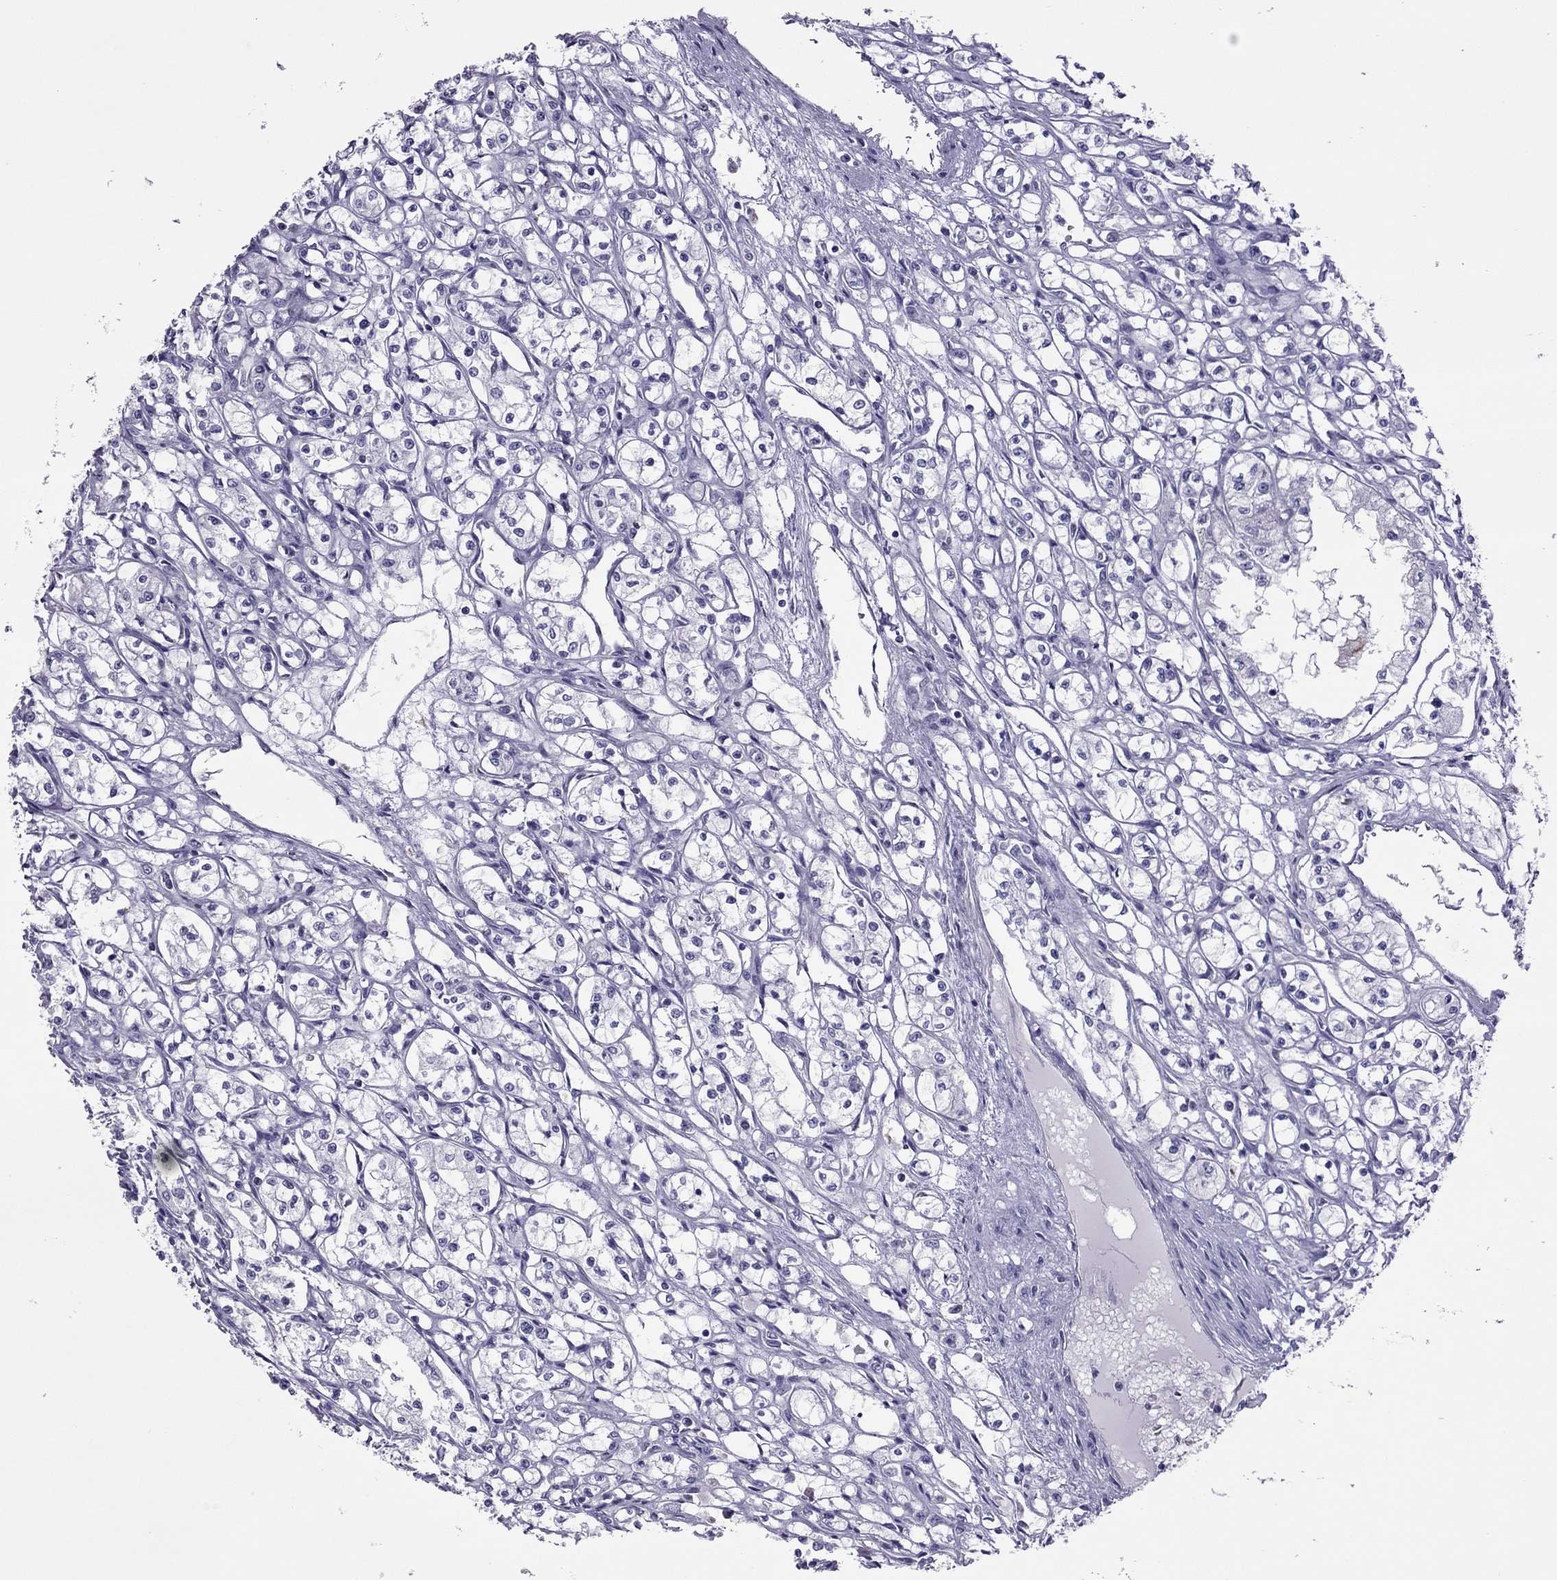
{"staining": {"intensity": "negative", "quantity": "none", "location": "none"}, "tissue": "renal cancer", "cell_type": "Tumor cells", "image_type": "cancer", "snomed": [{"axis": "morphology", "description": "Adenocarcinoma, NOS"}, {"axis": "topography", "description": "Kidney"}], "caption": "The micrograph reveals no staining of tumor cells in renal cancer.", "gene": "SPINT3", "patient": {"sex": "male", "age": 56}}